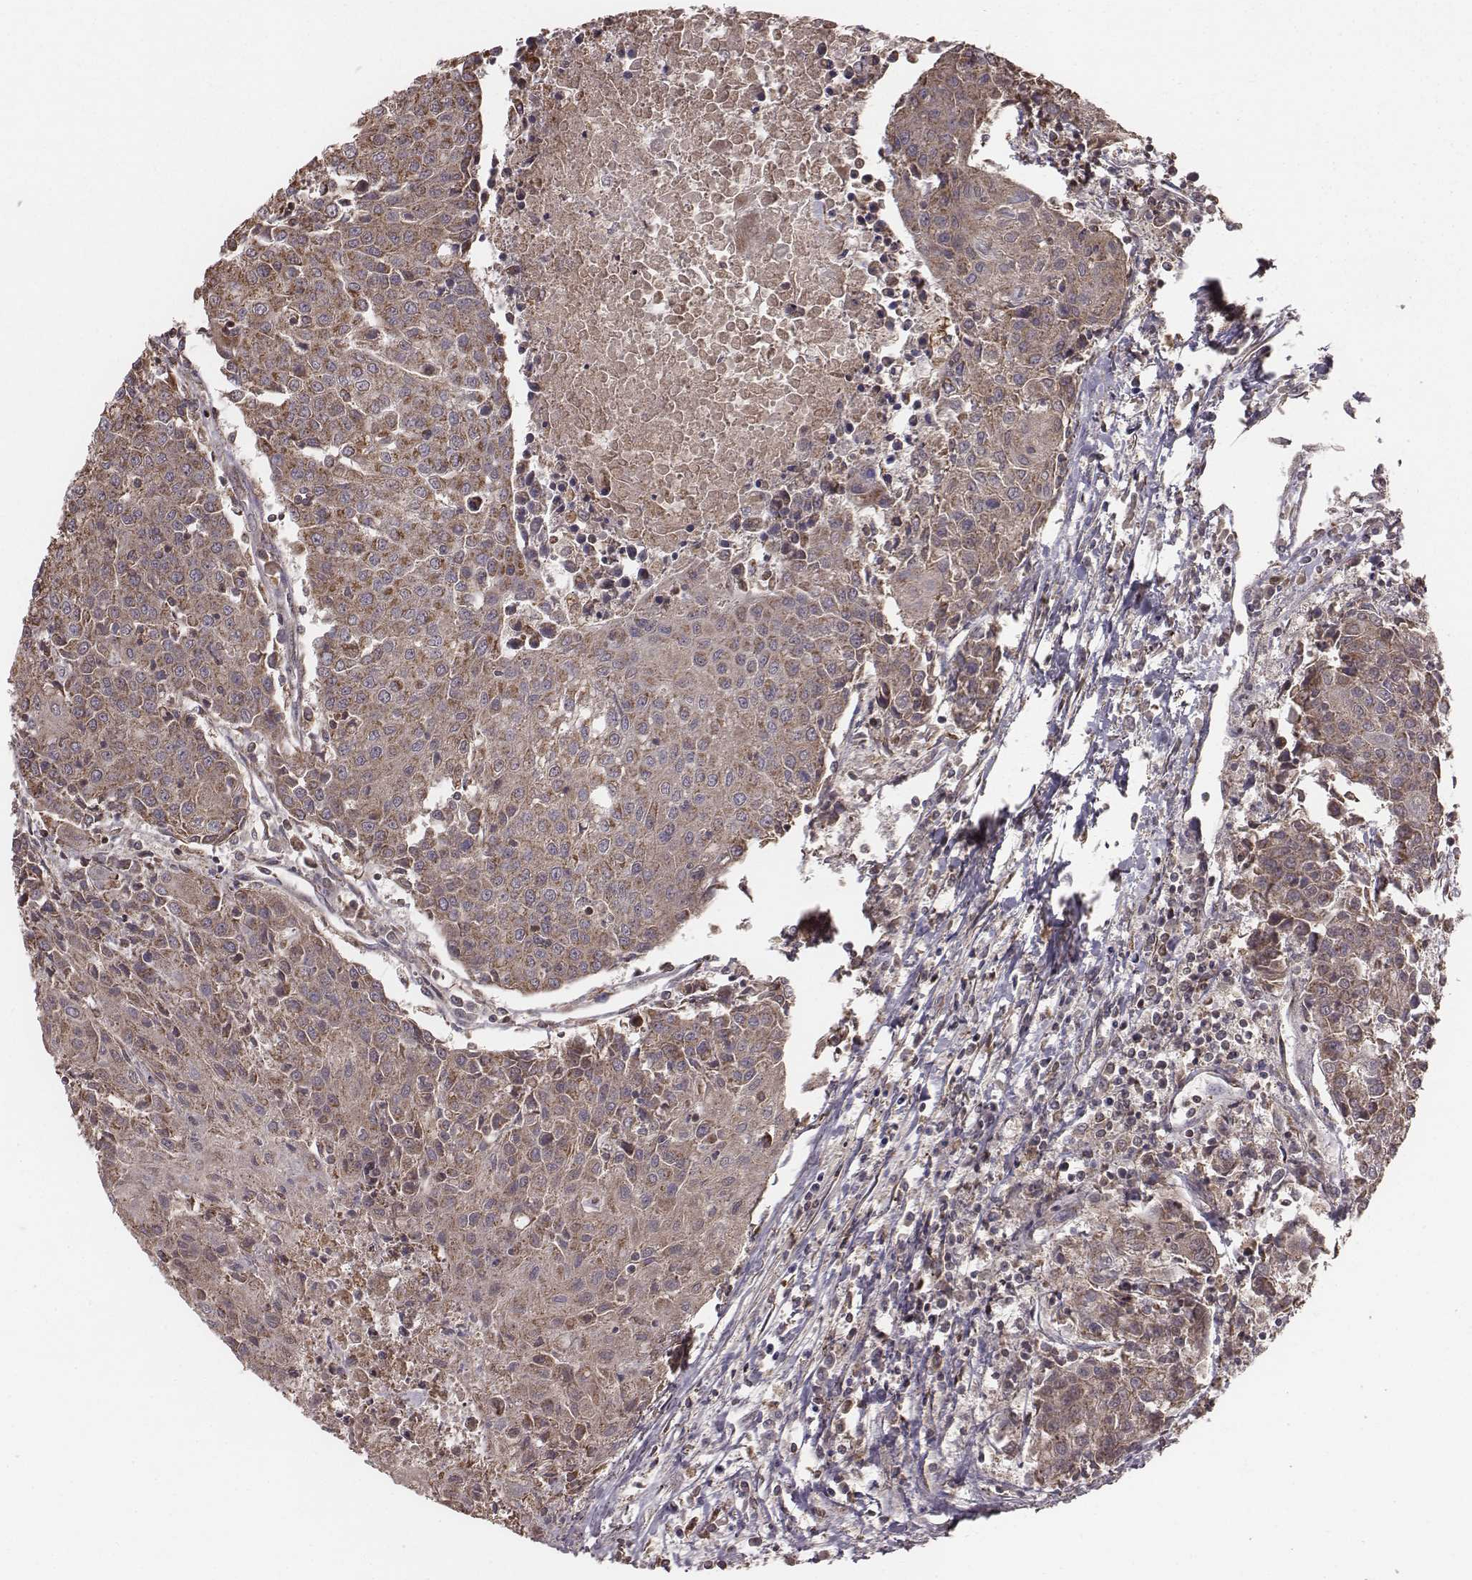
{"staining": {"intensity": "moderate", "quantity": ">75%", "location": "cytoplasmic/membranous"}, "tissue": "urothelial cancer", "cell_type": "Tumor cells", "image_type": "cancer", "snomed": [{"axis": "morphology", "description": "Urothelial carcinoma, High grade"}, {"axis": "topography", "description": "Urinary bladder"}], "caption": "Immunohistochemical staining of human urothelial cancer displays medium levels of moderate cytoplasmic/membranous staining in about >75% of tumor cells.", "gene": "PDCD2L", "patient": {"sex": "female", "age": 85}}